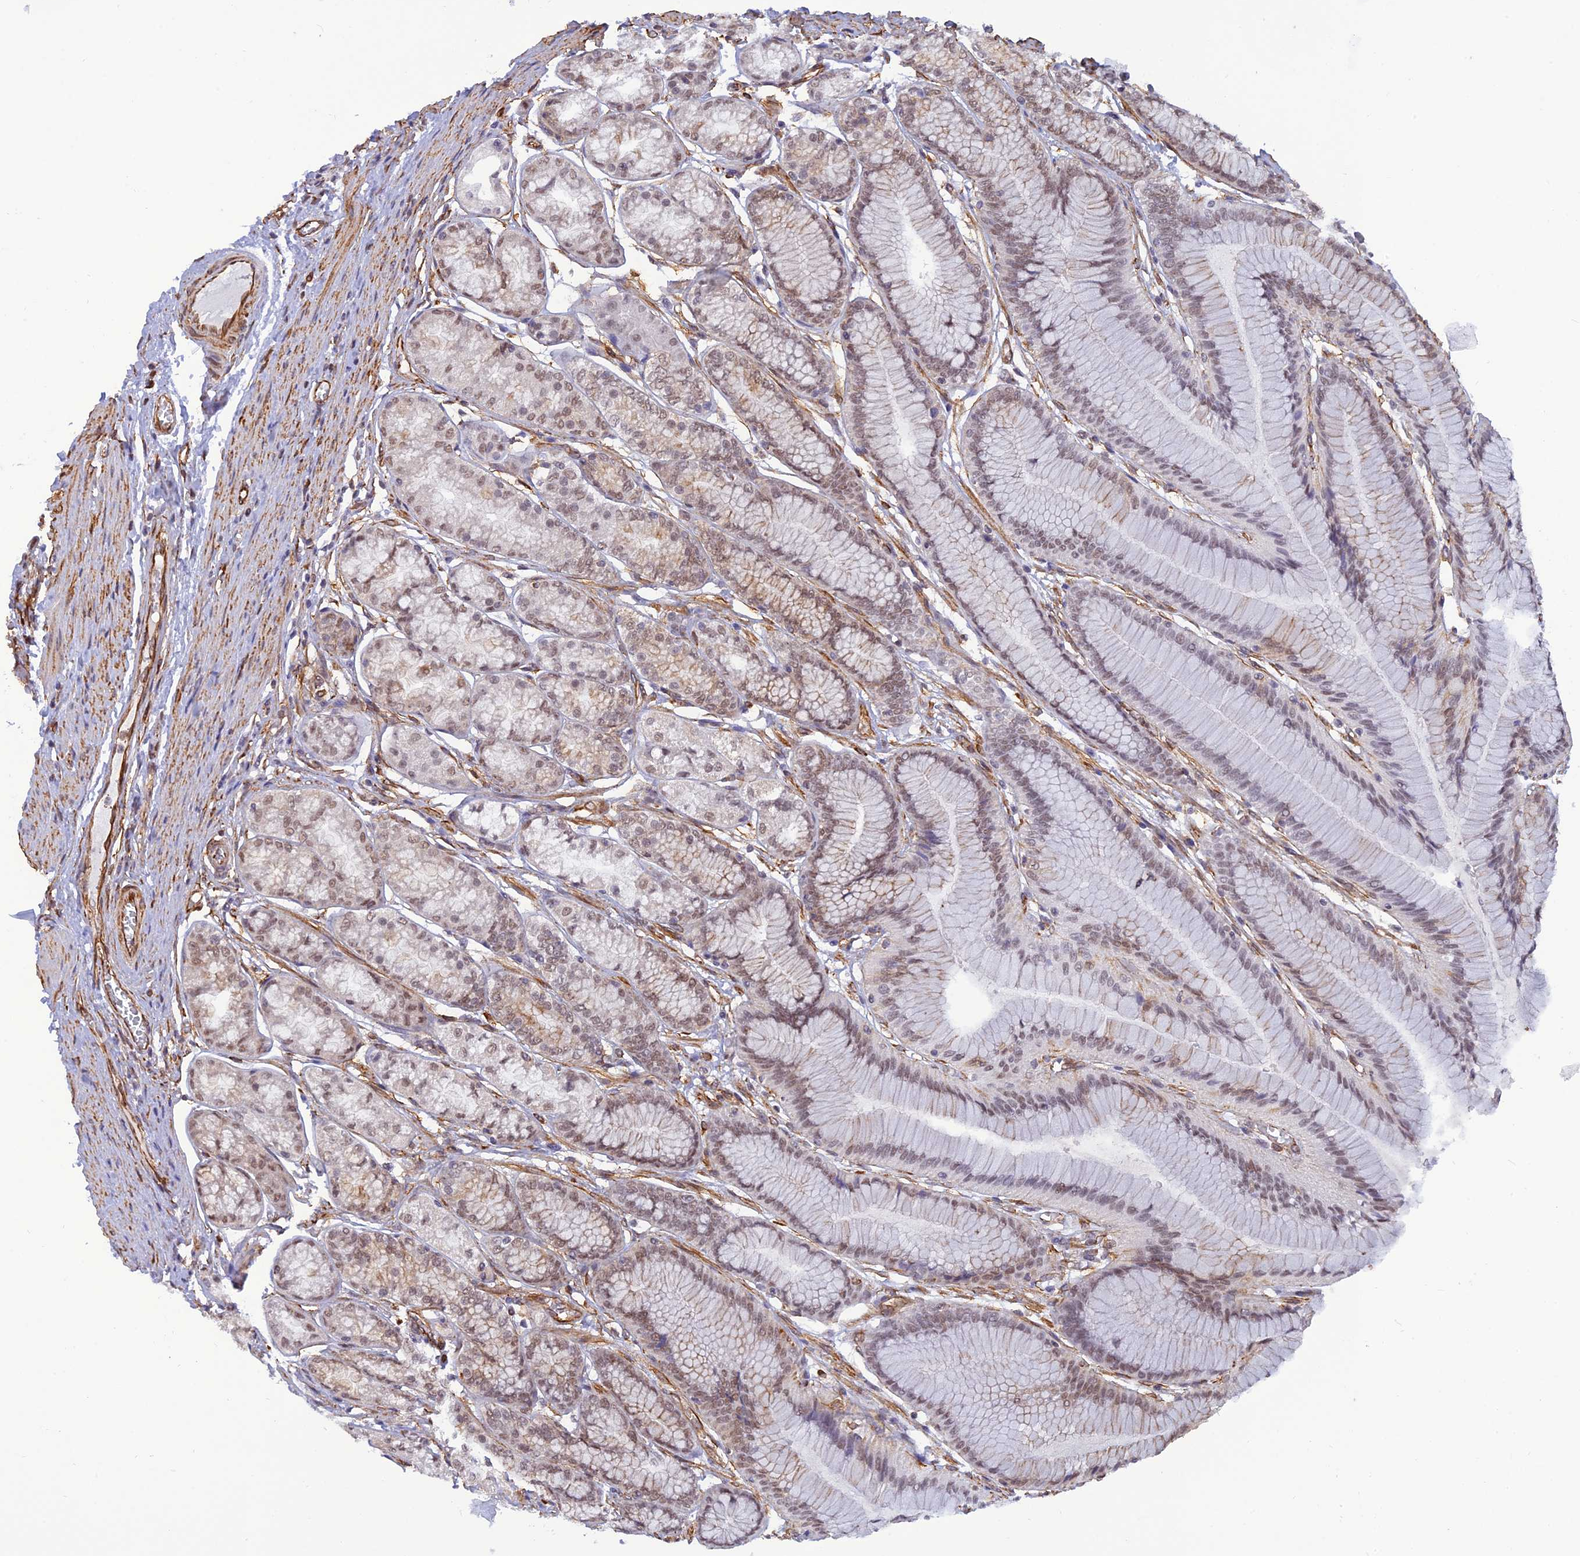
{"staining": {"intensity": "moderate", "quantity": "25%-75%", "location": "nuclear"}, "tissue": "stomach", "cell_type": "Glandular cells", "image_type": "normal", "snomed": [{"axis": "morphology", "description": "Normal tissue, NOS"}, {"axis": "morphology", "description": "Adenocarcinoma, NOS"}, {"axis": "morphology", "description": "Adenocarcinoma, High grade"}, {"axis": "topography", "description": "Stomach, upper"}, {"axis": "topography", "description": "Stomach"}], "caption": "Immunohistochemistry staining of unremarkable stomach, which exhibits medium levels of moderate nuclear positivity in approximately 25%-75% of glandular cells indicating moderate nuclear protein staining. The staining was performed using DAB (brown) for protein detection and nuclei were counterstained in hematoxylin (blue).", "gene": "PAGR1", "patient": {"sex": "female", "age": 65}}